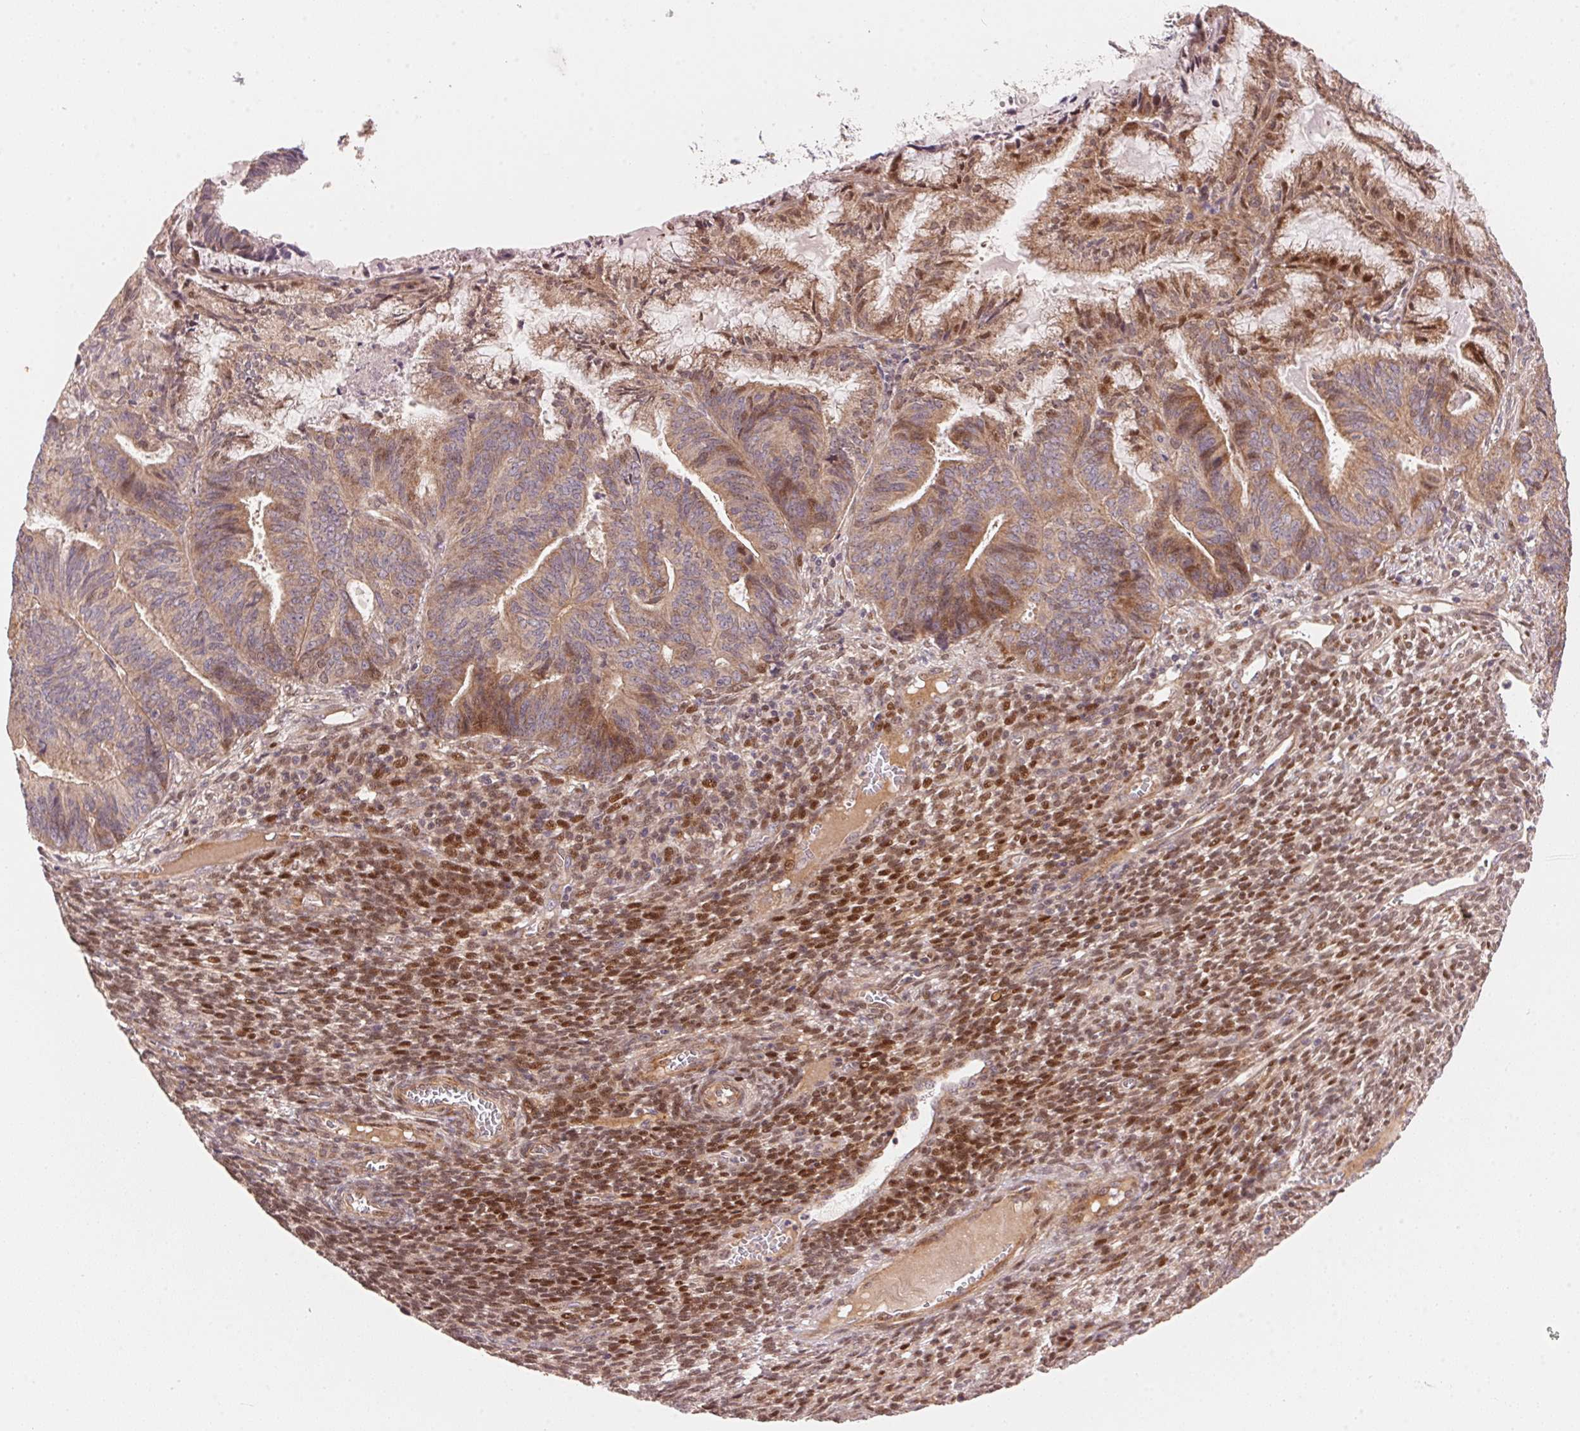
{"staining": {"intensity": "moderate", "quantity": "25%-75%", "location": "cytoplasmic/membranous,nuclear"}, "tissue": "endometrial cancer", "cell_type": "Tumor cells", "image_type": "cancer", "snomed": [{"axis": "morphology", "description": "Adenocarcinoma, NOS"}, {"axis": "topography", "description": "Endometrium"}], "caption": "This image shows immunohistochemistry (IHC) staining of human endometrial adenocarcinoma, with medium moderate cytoplasmic/membranous and nuclear positivity in approximately 25%-75% of tumor cells.", "gene": "TNIP2", "patient": {"sex": "female", "age": 86}}